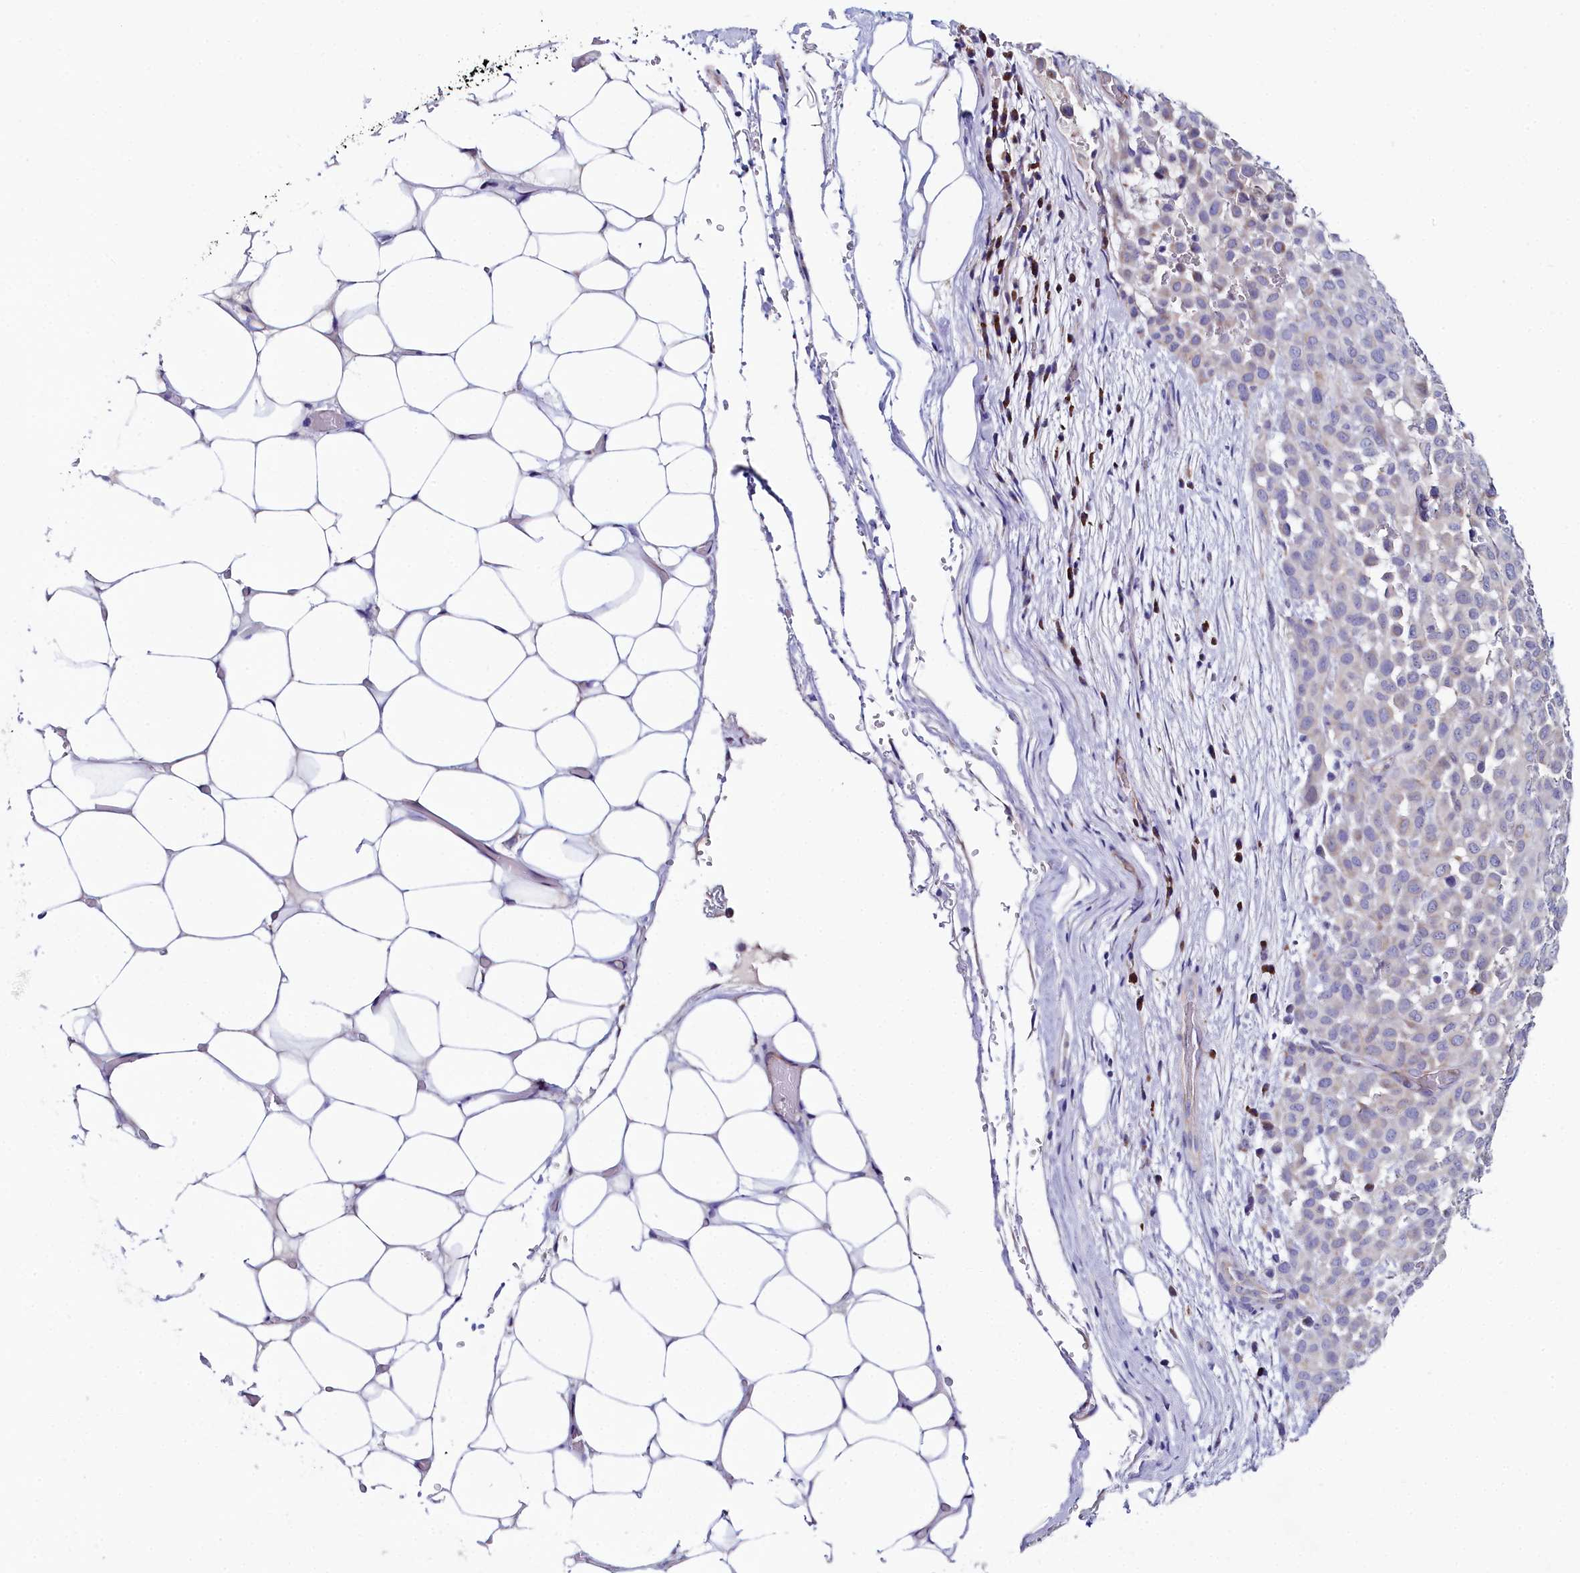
{"staining": {"intensity": "negative", "quantity": "none", "location": "none"}, "tissue": "melanoma", "cell_type": "Tumor cells", "image_type": "cancer", "snomed": [{"axis": "morphology", "description": "Malignant melanoma, Metastatic site"}, {"axis": "topography", "description": "Skin"}], "caption": "Malignant melanoma (metastatic site) was stained to show a protein in brown. There is no significant staining in tumor cells.", "gene": "SLC49A3", "patient": {"sex": "female", "age": 81}}